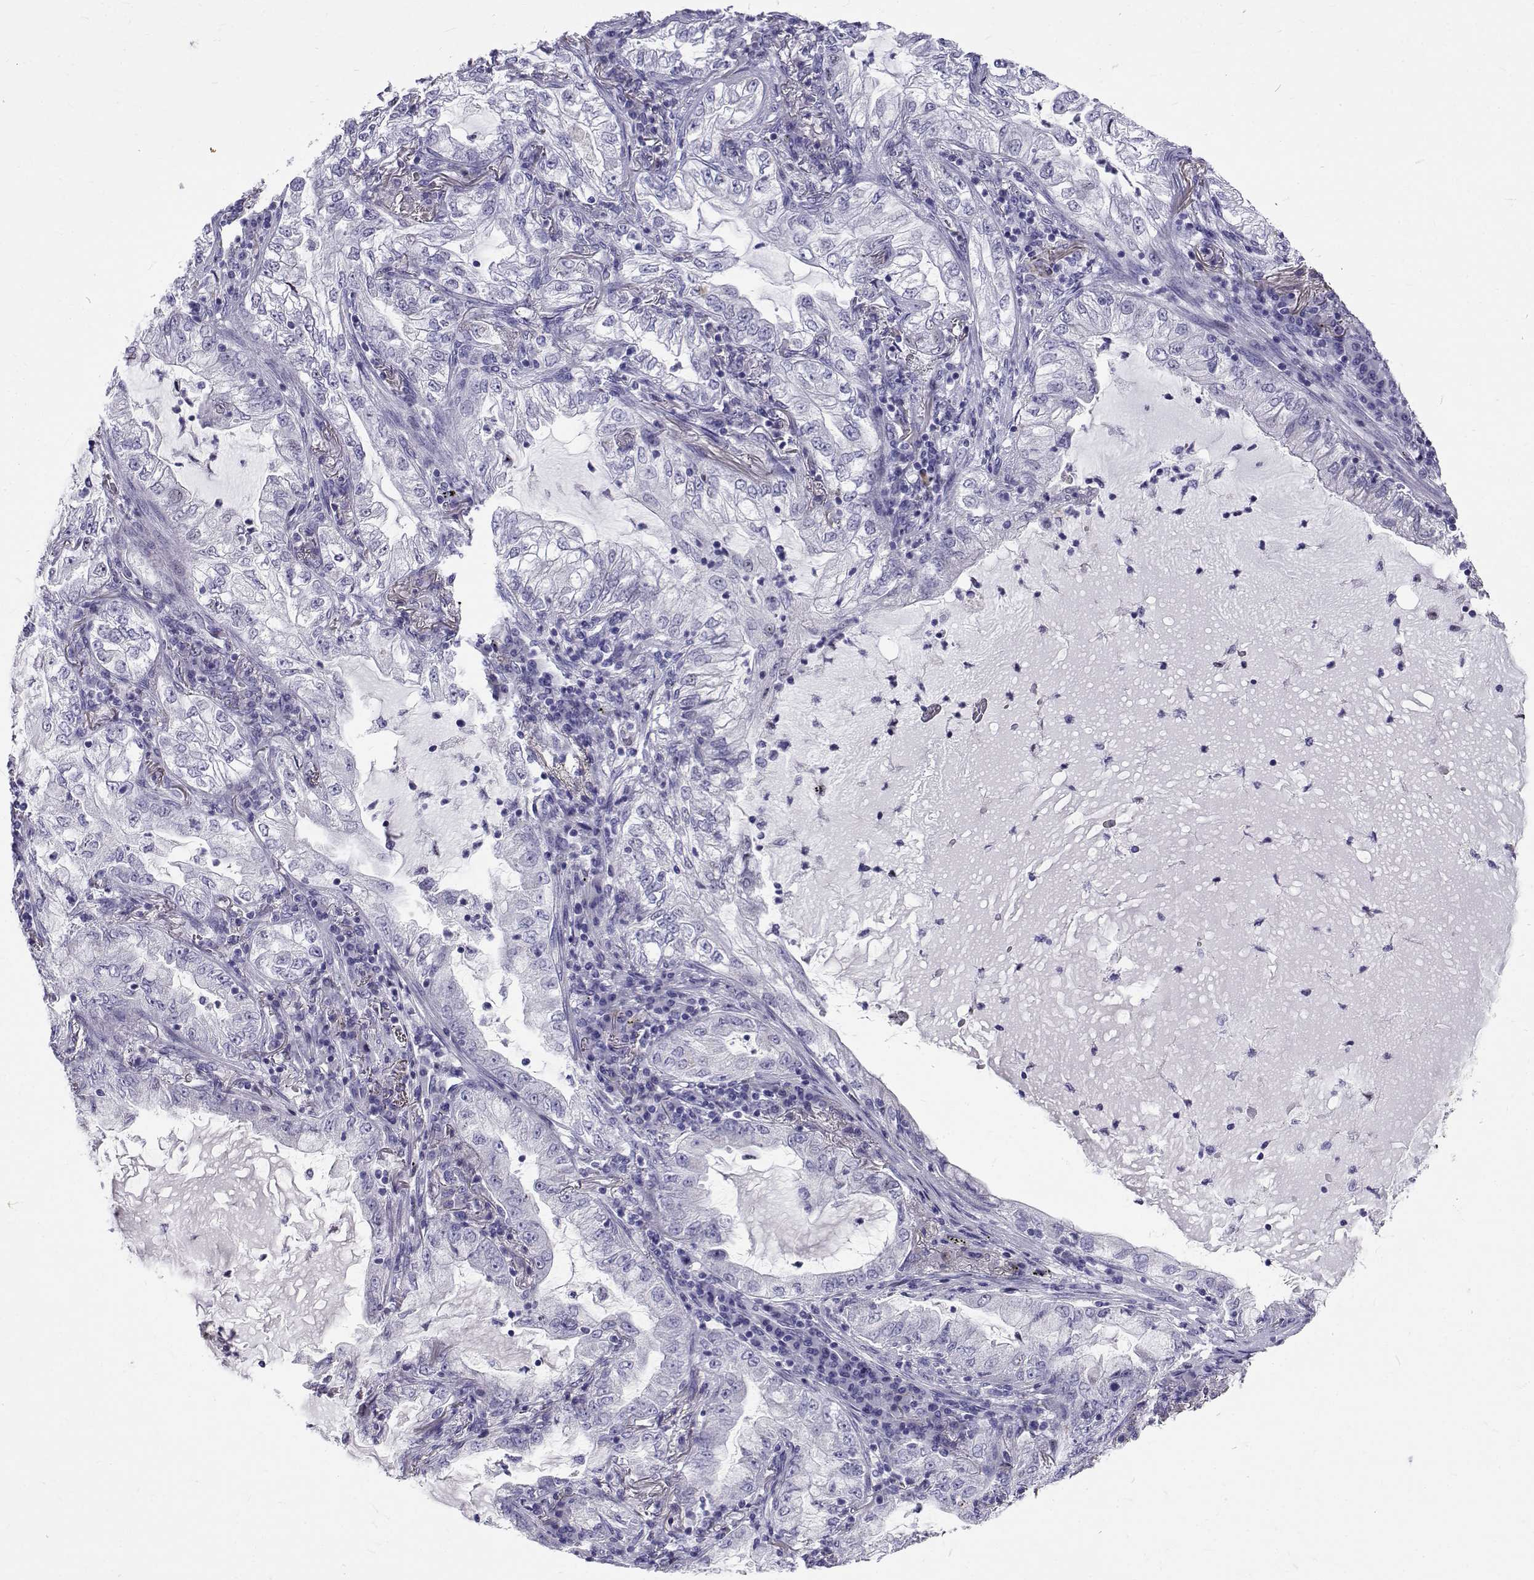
{"staining": {"intensity": "negative", "quantity": "none", "location": "none"}, "tissue": "lung cancer", "cell_type": "Tumor cells", "image_type": "cancer", "snomed": [{"axis": "morphology", "description": "Adenocarcinoma, NOS"}, {"axis": "topography", "description": "Lung"}], "caption": "Tumor cells are negative for protein expression in human lung cancer. Nuclei are stained in blue.", "gene": "IGSF1", "patient": {"sex": "female", "age": 73}}